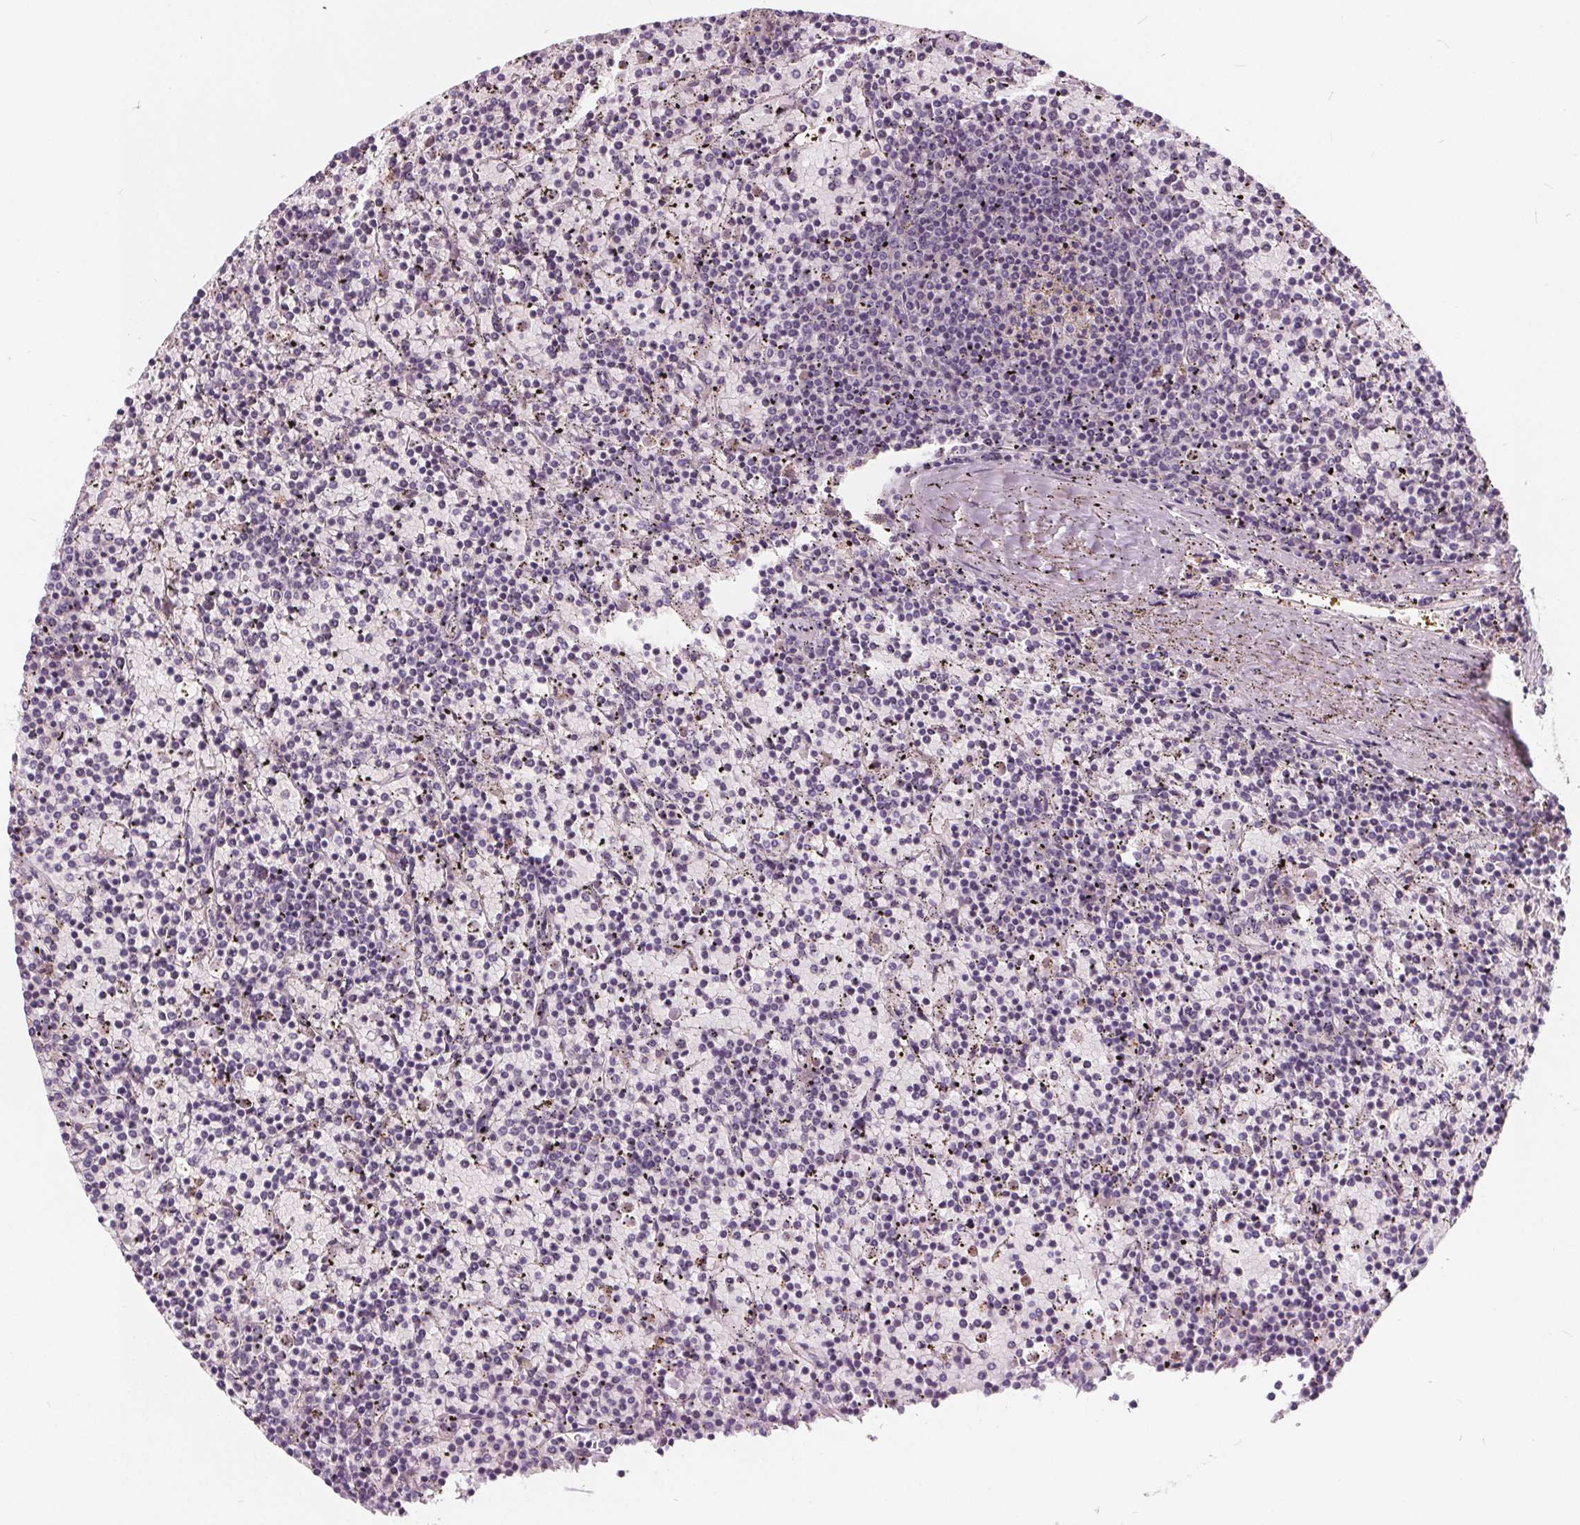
{"staining": {"intensity": "negative", "quantity": "none", "location": "none"}, "tissue": "lymphoma", "cell_type": "Tumor cells", "image_type": "cancer", "snomed": [{"axis": "morphology", "description": "Malignant lymphoma, non-Hodgkin's type, Low grade"}, {"axis": "topography", "description": "Spleen"}], "caption": "A photomicrograph of human lymphoma is negative for staining in tumor cells. (Brightfield microscopy of DAB immunohistochemistry at high magnification).", "gene": "HAAO", "patient": {"sex": "female", "age": 77}}